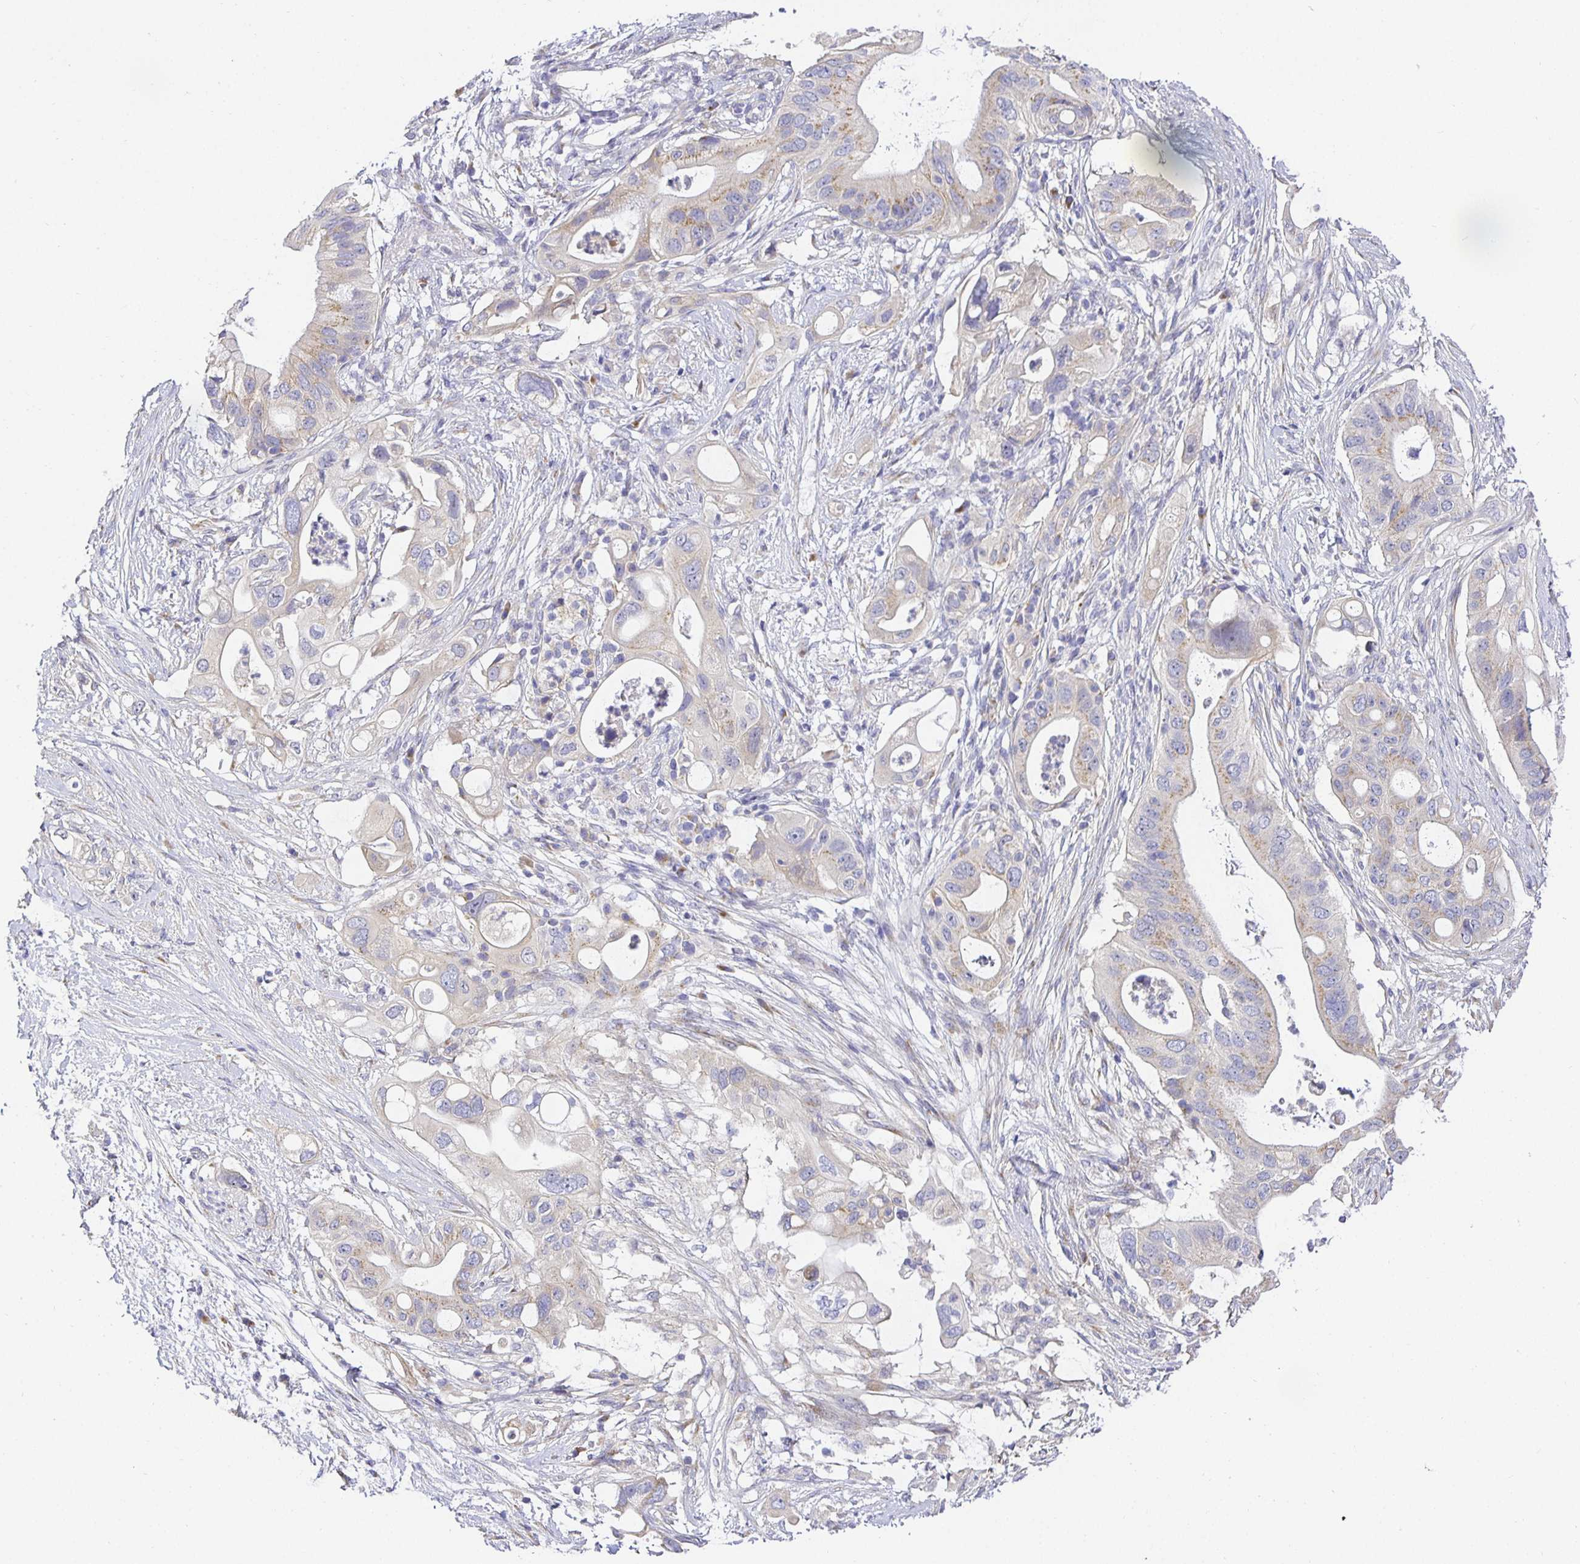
{"staining": {"intensity": "weak", "quantity": "25%-75%", "location": "cytoplasmic/membranous"}, "tissue": "pancreatic cancer", "cell_type": "Tumor cells", "image_type": "cancer", "snomed": [{"axis": "morphology", "description": "Adenocarcinoma, NOS"}, {"axis": "topography", "description": "Pancreas"}], "caption": "Human pancreatic adenocarcinoma stained with a protein marker demonstrates weak staining in tumor cells.", "gene": "OPALIN", "patient": {"sex": "female", "age": 72}}